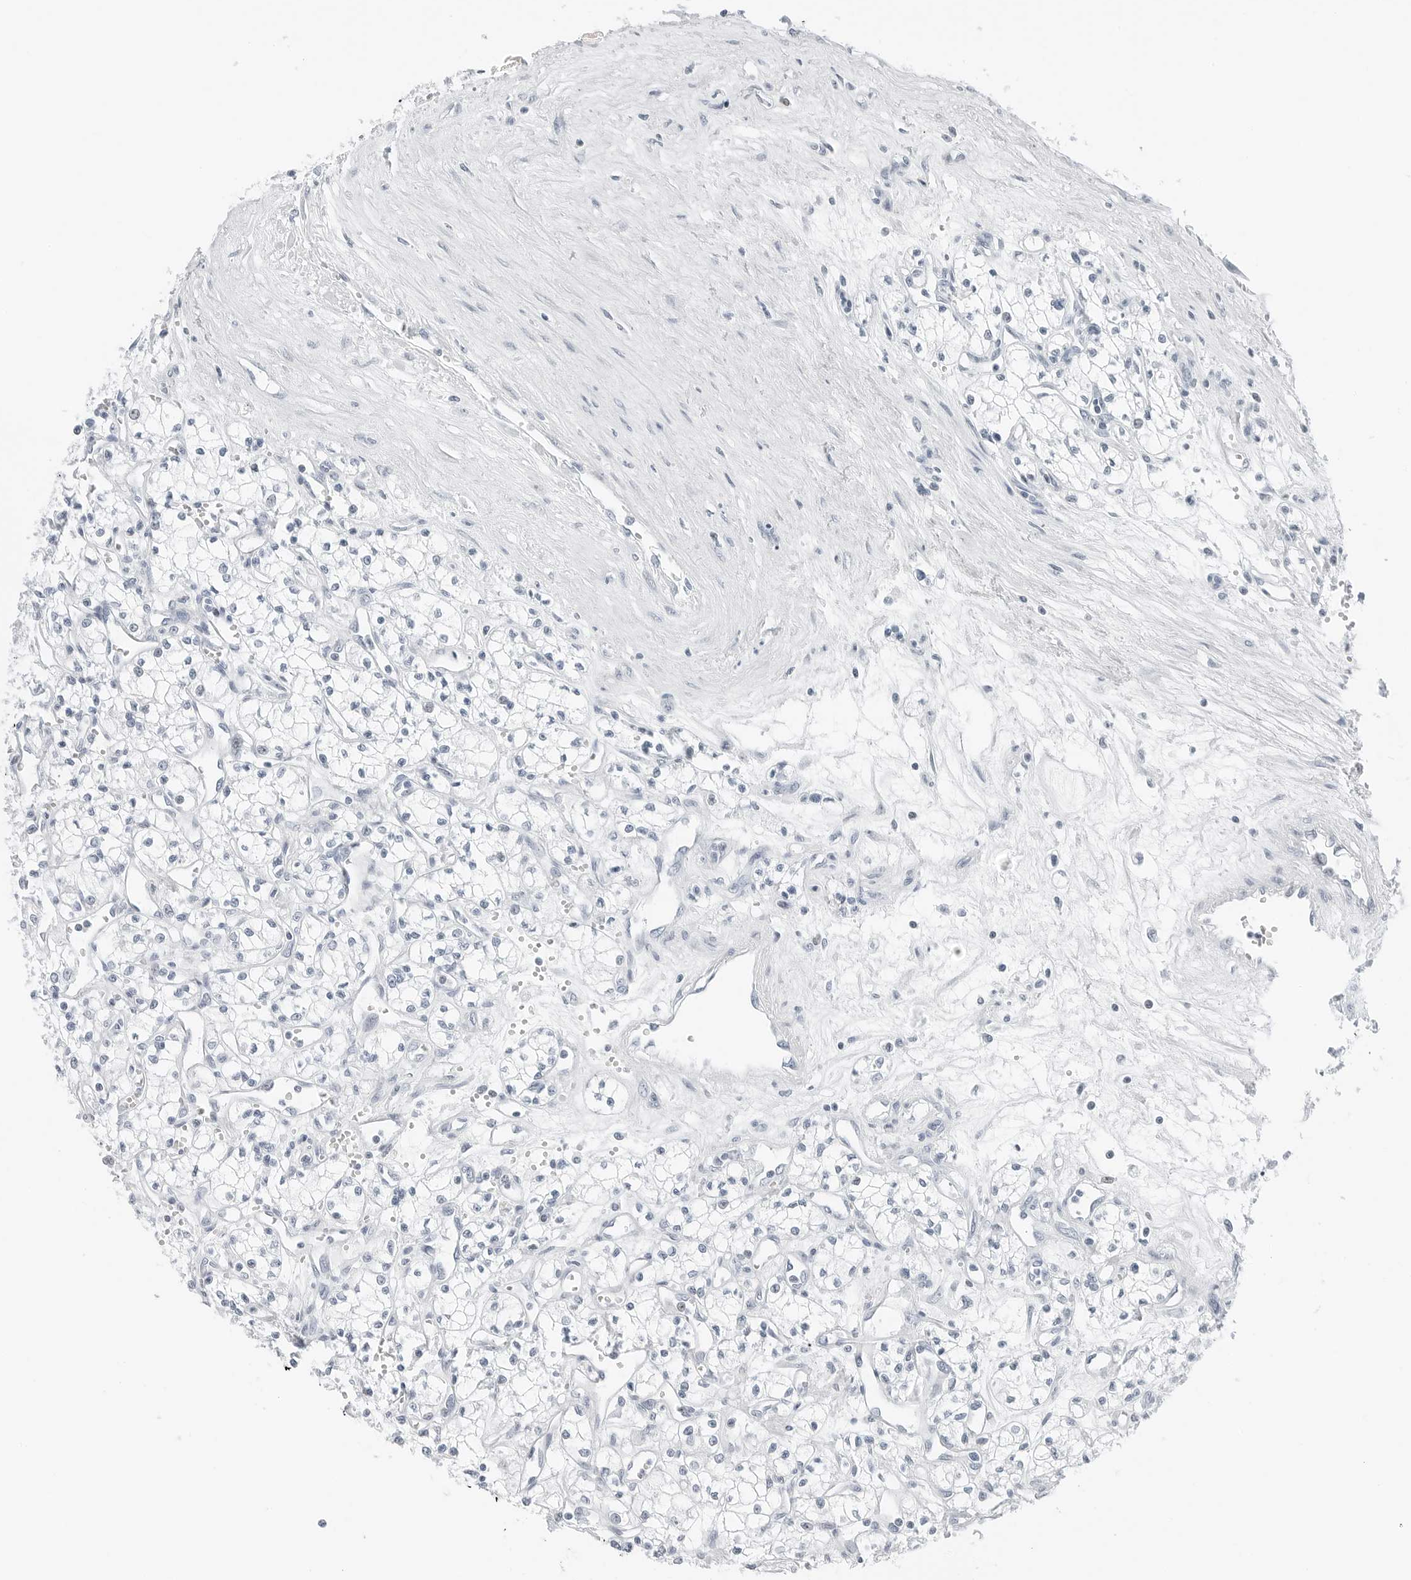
{"staining": {"intensity": "negative", "quantity": "none", "location": "none"}, "tissue": "renal cancer", "cell_type": "Tumor cells", "image_type": "cancer", "snomed": [{"axis": "morphology", "description": "Adenocarcinoma, NOS"}, {"axis": "topography", "description": "Kidney"}], "caption": "Protein analysis of renal adenocarcinoma displays no significant expression in tumor cells.", "gene": "NTMT2", "patient": {"sex": "male", "age": 59}}